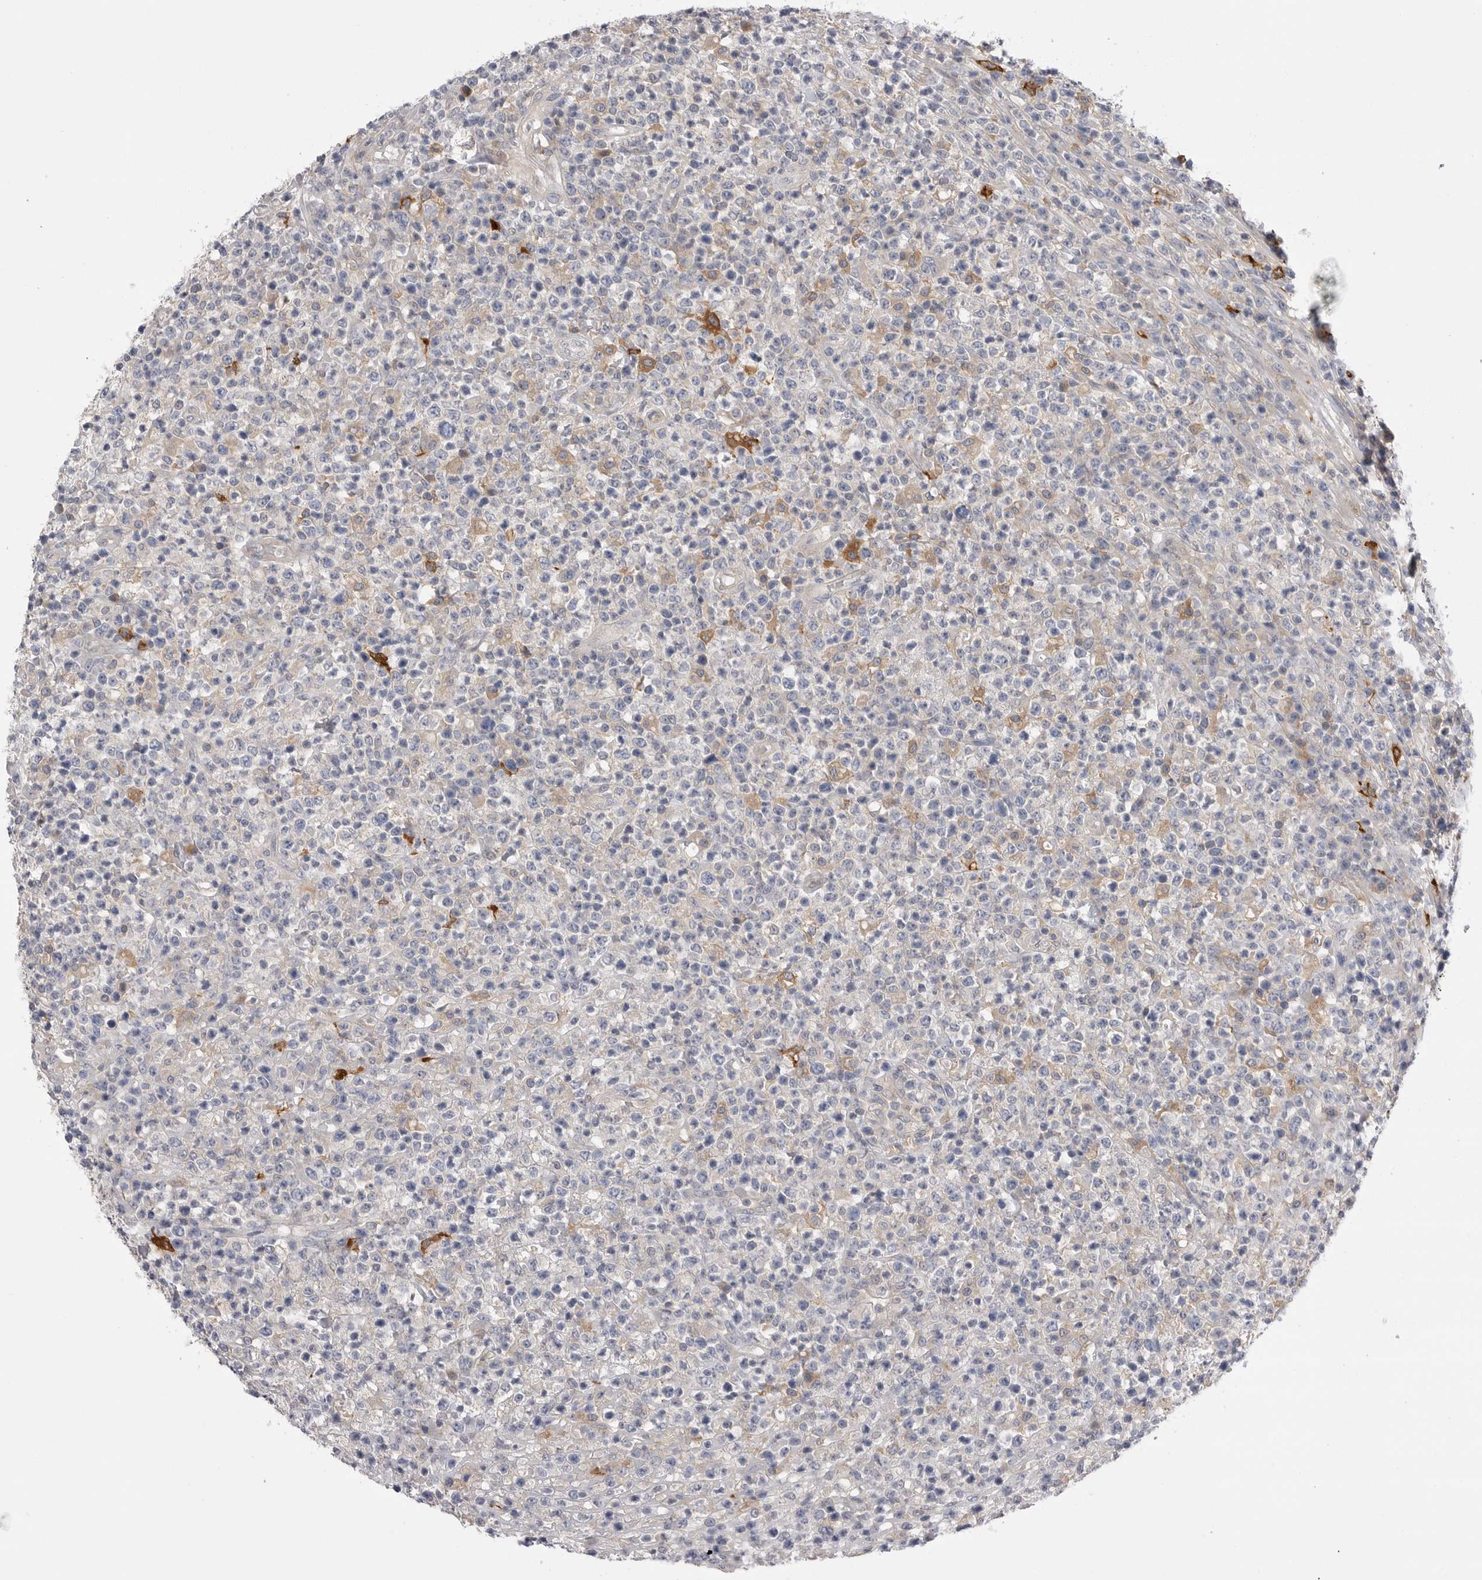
{"staining": {"intensity": "negative", "quantity": "none", "location": "none"}, "tissue": "lymphoma", "cell_type": "Tumor cells", "image_type": "cancer", "snomed": [{"axis": "morphology", "description": "Malignant lymphoma, non-Hodgkin's type, High grade"}, {"axis": "topography", "description": "Colon"}], "caption": "Immunohistochemical staining of lymphoma exhibits no significant staining in tumor cells.", "gene": "VAC14", "patient": {"sex": "female", "age": 53}}